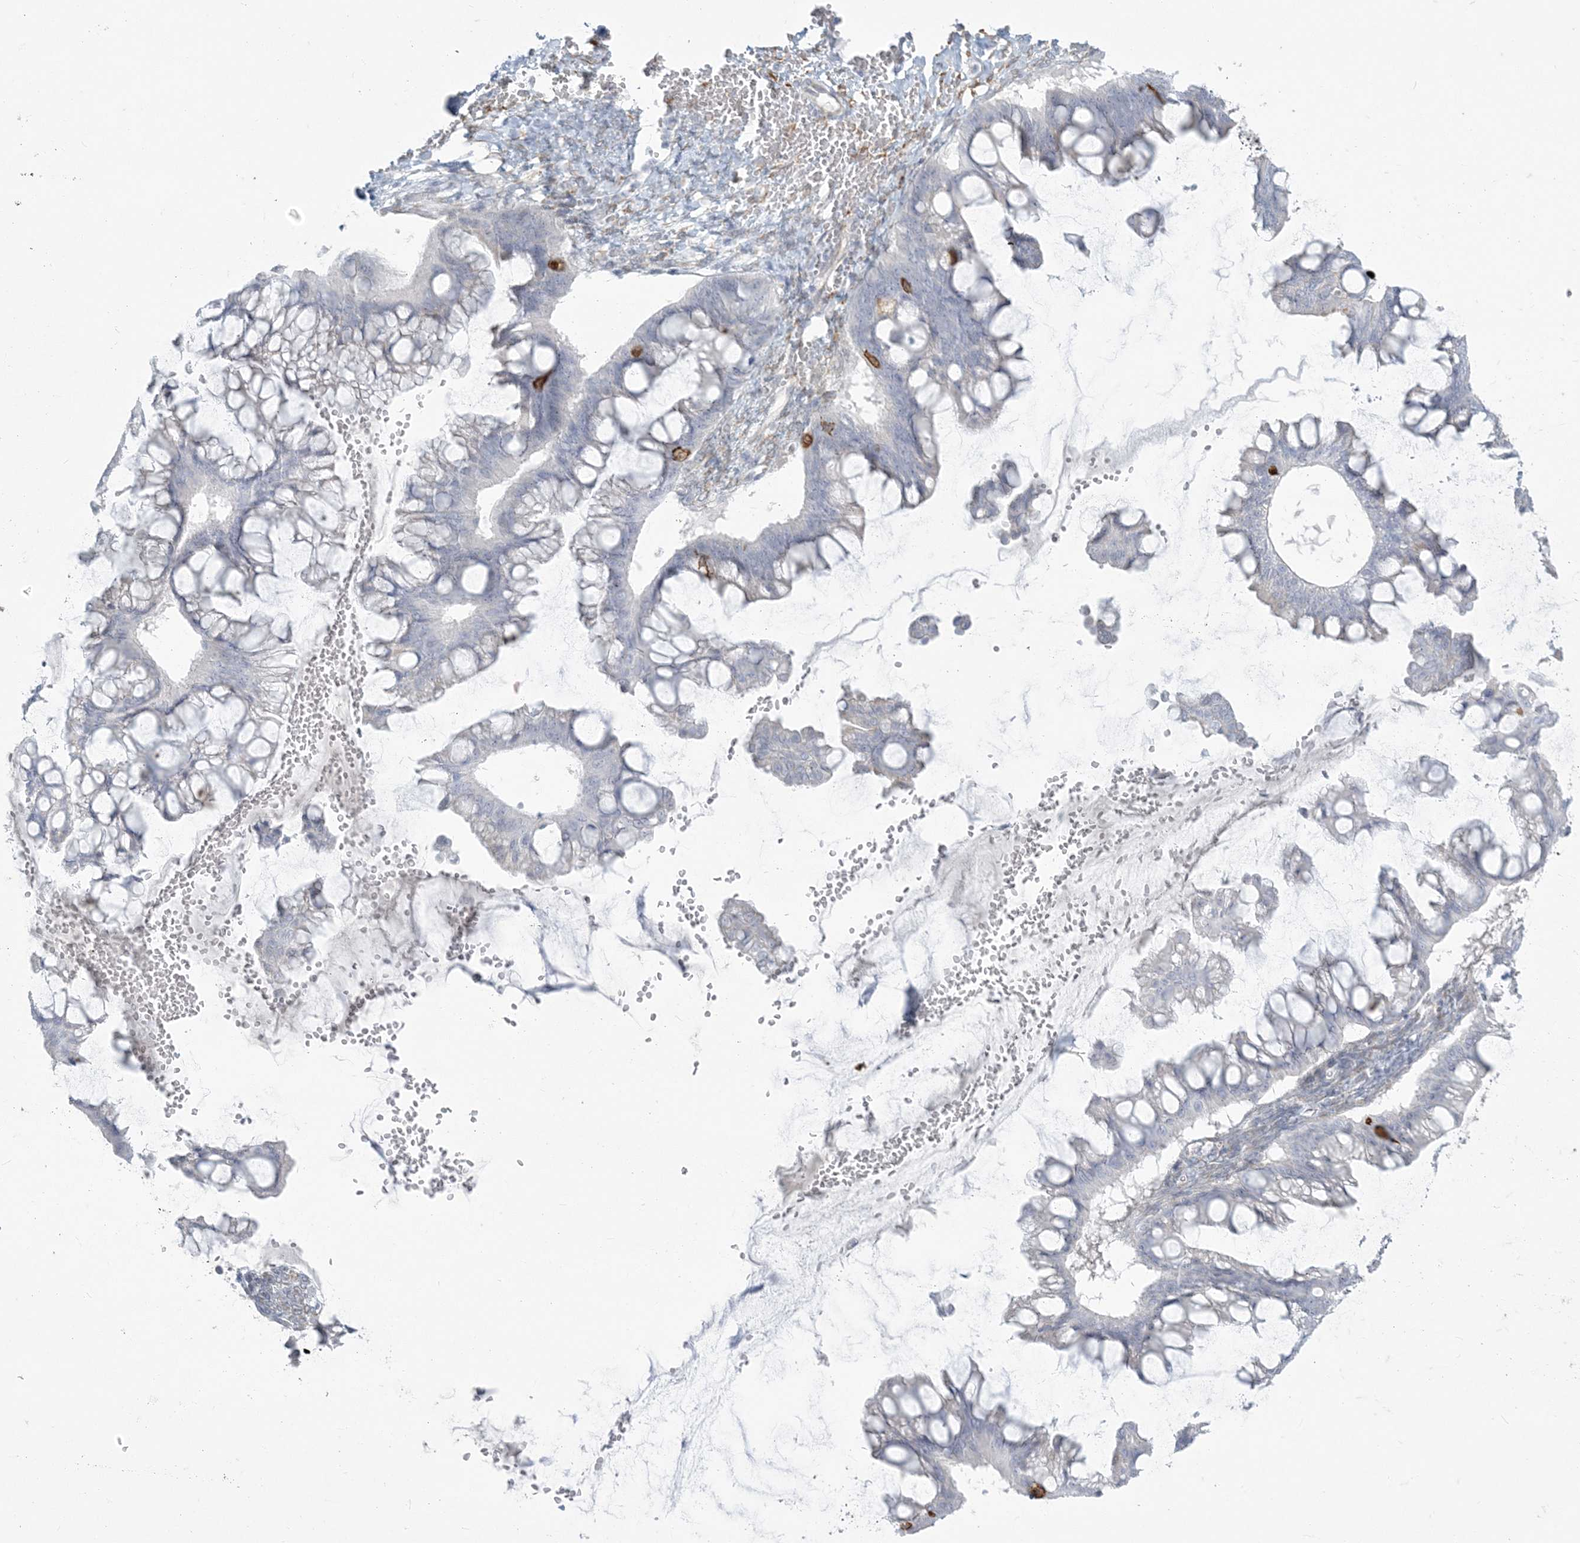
{"staining": {"intensity": "negative", "quantity": "none", "location": "none"}, "tissue": "ovarian cancer", "cell_type": "Tumor cells", "image_type": "cancer", "snomed": [{"axis": "morphology", "description": "Cystadenocarcinoma, mucinous, NOS"}, {"axis": "topography", "description": "Ovary"}], "caption": "High power microscopy image of an immunohistochemistry histopathology image of ovarian mucinous cystadenocarcinoma, revealing no significant staining in tumor cells.", "gene": "ZC3H6", "patient": {"sex": "female", "age": 73}}